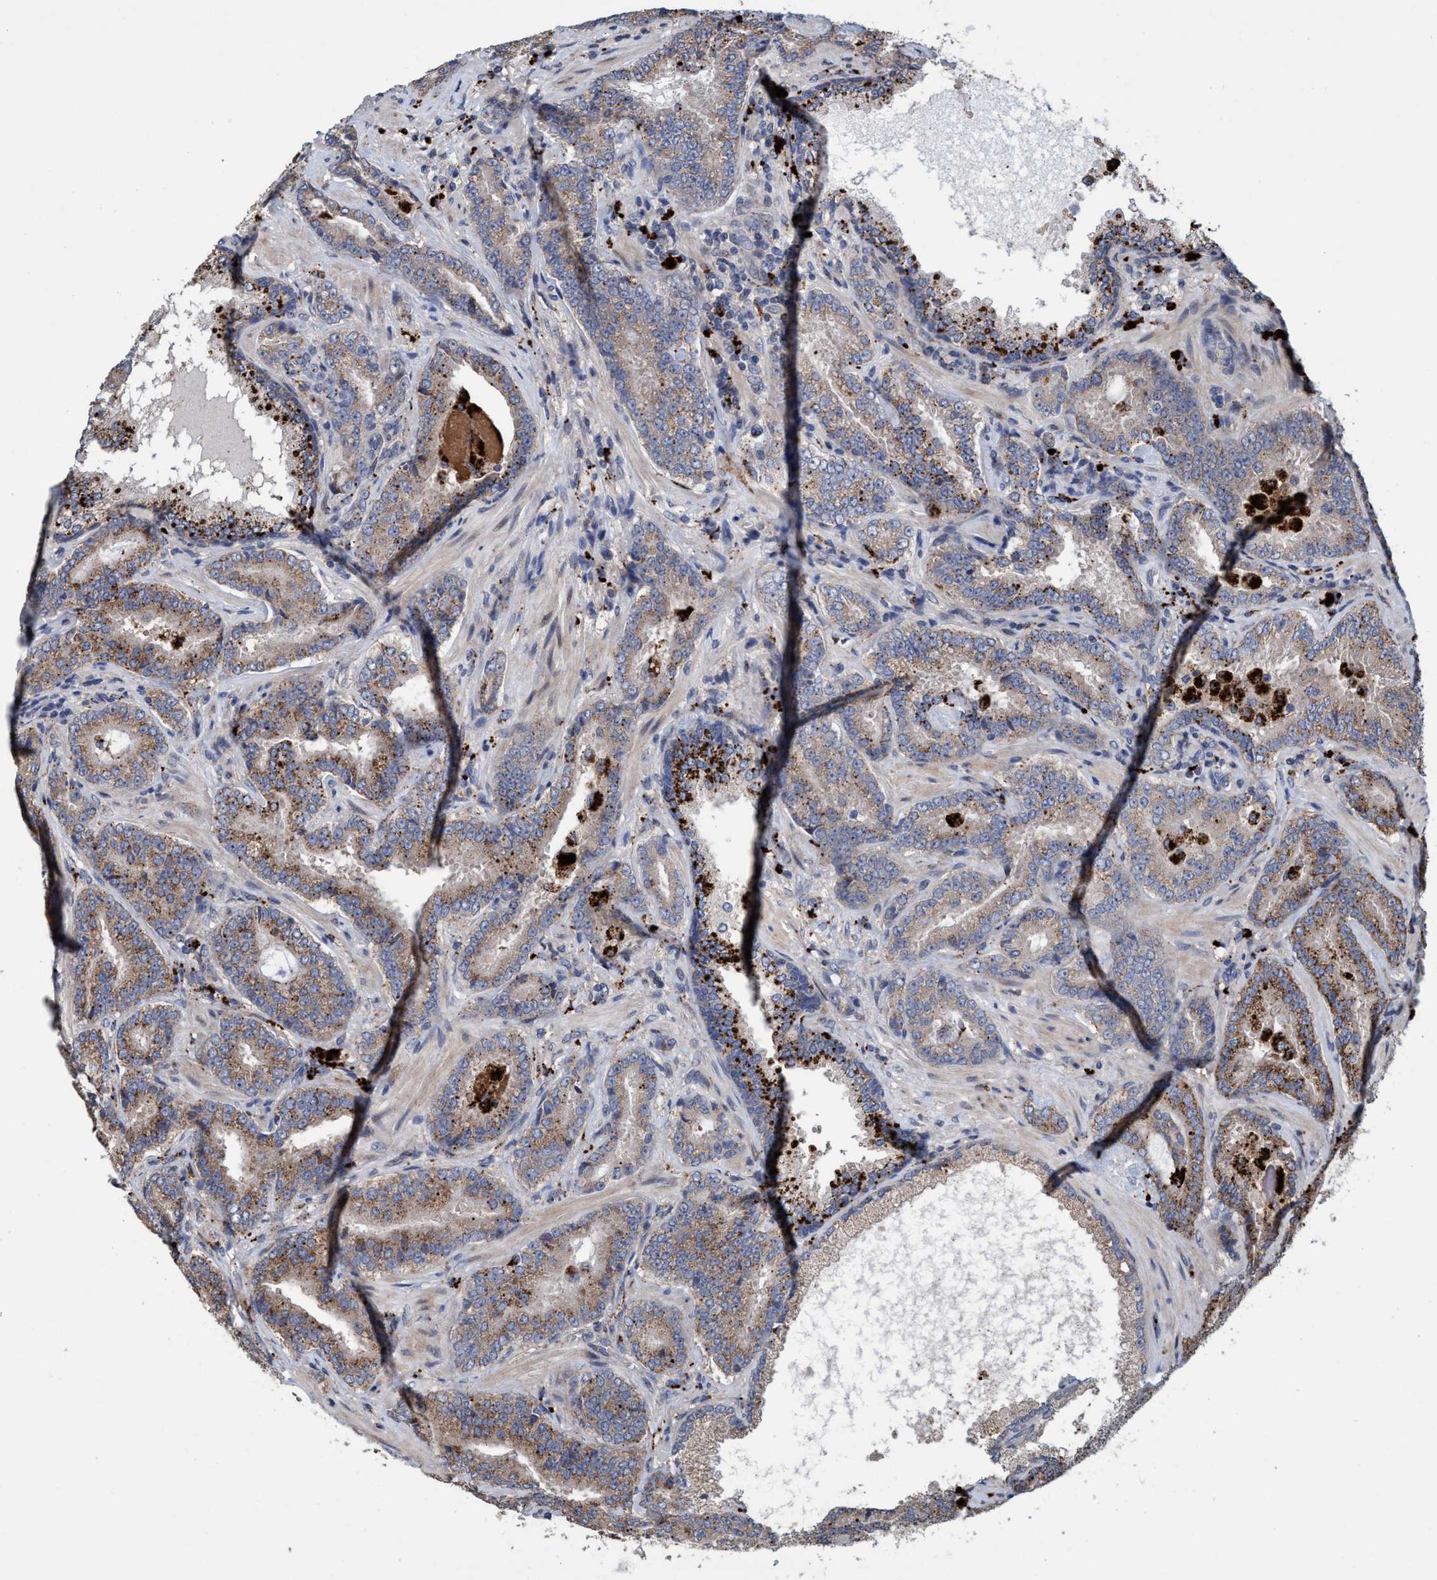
{"staining": {"intensity": "strong", "quantity": "25%-75%", "location": "cytoplasmic/membranous"}, "tissue": "prostate cancer", "cell_type": "Tumor cells", "image_type": "cancer", "snomed": [{"axis": "morphology", "description": "Adenocarcinoma, Low grade"}, {"axis": "topography", "description": "Prostate"}], "caption": "Human prostate cancer stained for a protein (brown) demonstrates strong cytoplasmic/membranous positive staining in approximately 25%-75% of tumor cells.", "gene": "BBS9", "patient": {"sex": "male", "age": 51}}